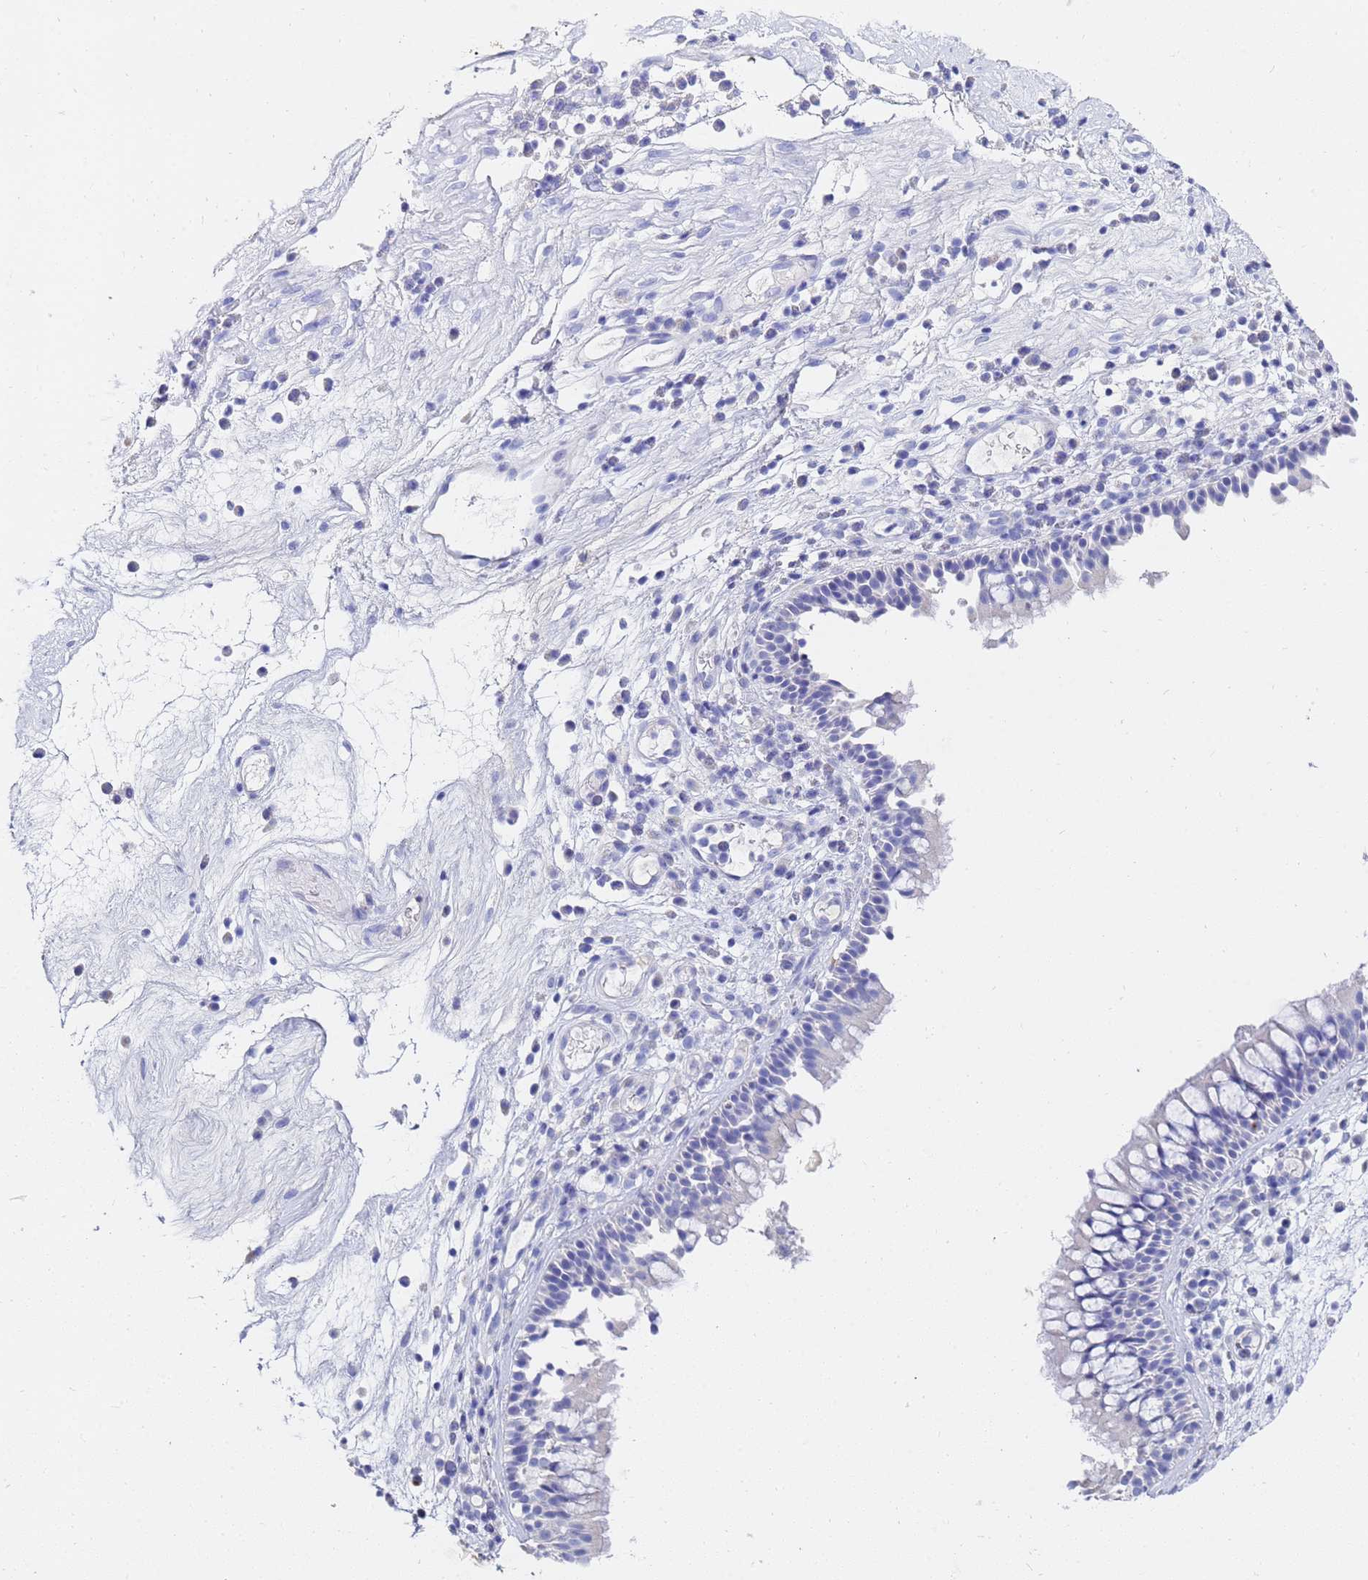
{"staining": {"intensity": "negative", "quantity": "none", "location": "none"}, "tissue": "nasopharynx", "cell_type": "Respiratory epithelial cells", "image_type": "normal", "snomed": [{"axis": "morphology", "description": "Normal tissue, NOS"}, {"axis": "morphology", "description": "Inflammation, NOS"}, {"axis": "morphology", "description": "Malignant melanoma, Metastatic site"}, {"axis": "topography", "description": "Nasopharynx"}], "caption": "High magnification brightfield microscopy of unremarkable nasopharynx stained with DAB (3,3'-diaminobenzidine) (brown) and counterstained with hematoxylin (blue): respiratory epithelial cells show no significant positivity. The staining is performed using DAB brown chromogen with nuclei counter-stained in using hematoxylin.", "gene": "C2orf72", "patient": {"sex": "male", "age": 70}}